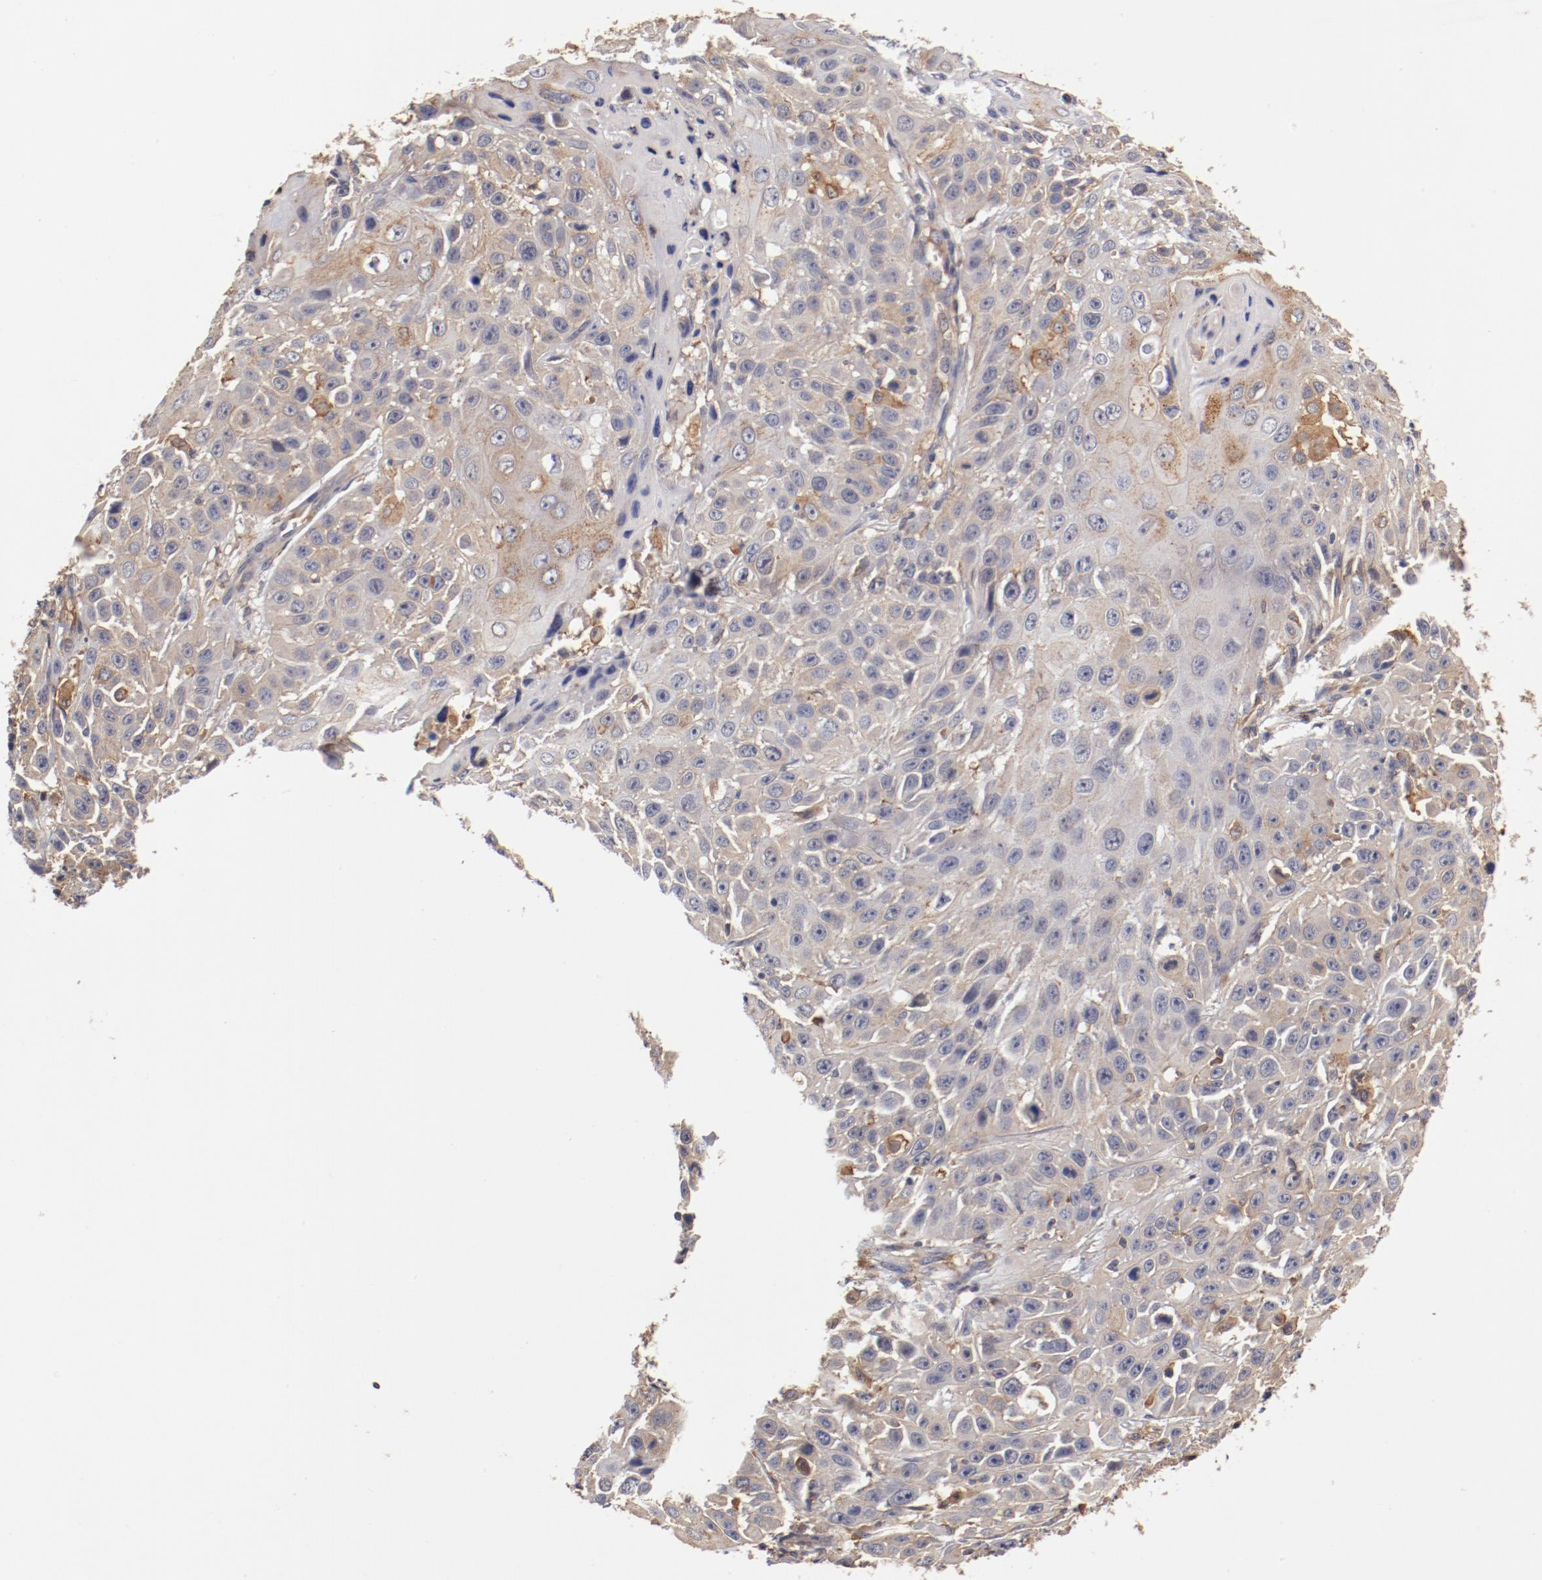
{"staining": {"intensity": "moderate", "quantity": "25%-75%", "location": "cytoplasmic/membranous"}, "tissue": "cervical cancer", "cell_type": "Tumor cells", "image_type": "cancer", "snomed": [{"axis": "morphology", "description": "Squamous cell carcinoma, NOS"}, {"axis": "topography", "description": "Cervix"}], "caption": "A histopathology image showing moderate cytoplasmic/membranous positivity in approximately 25%-75% of tumor cells in cervical squamous cell carcinoma, as visualized by brown immunohistochemical staining.", "gene": "FCMR", "patient": {"sex": "female", "age": 39}}